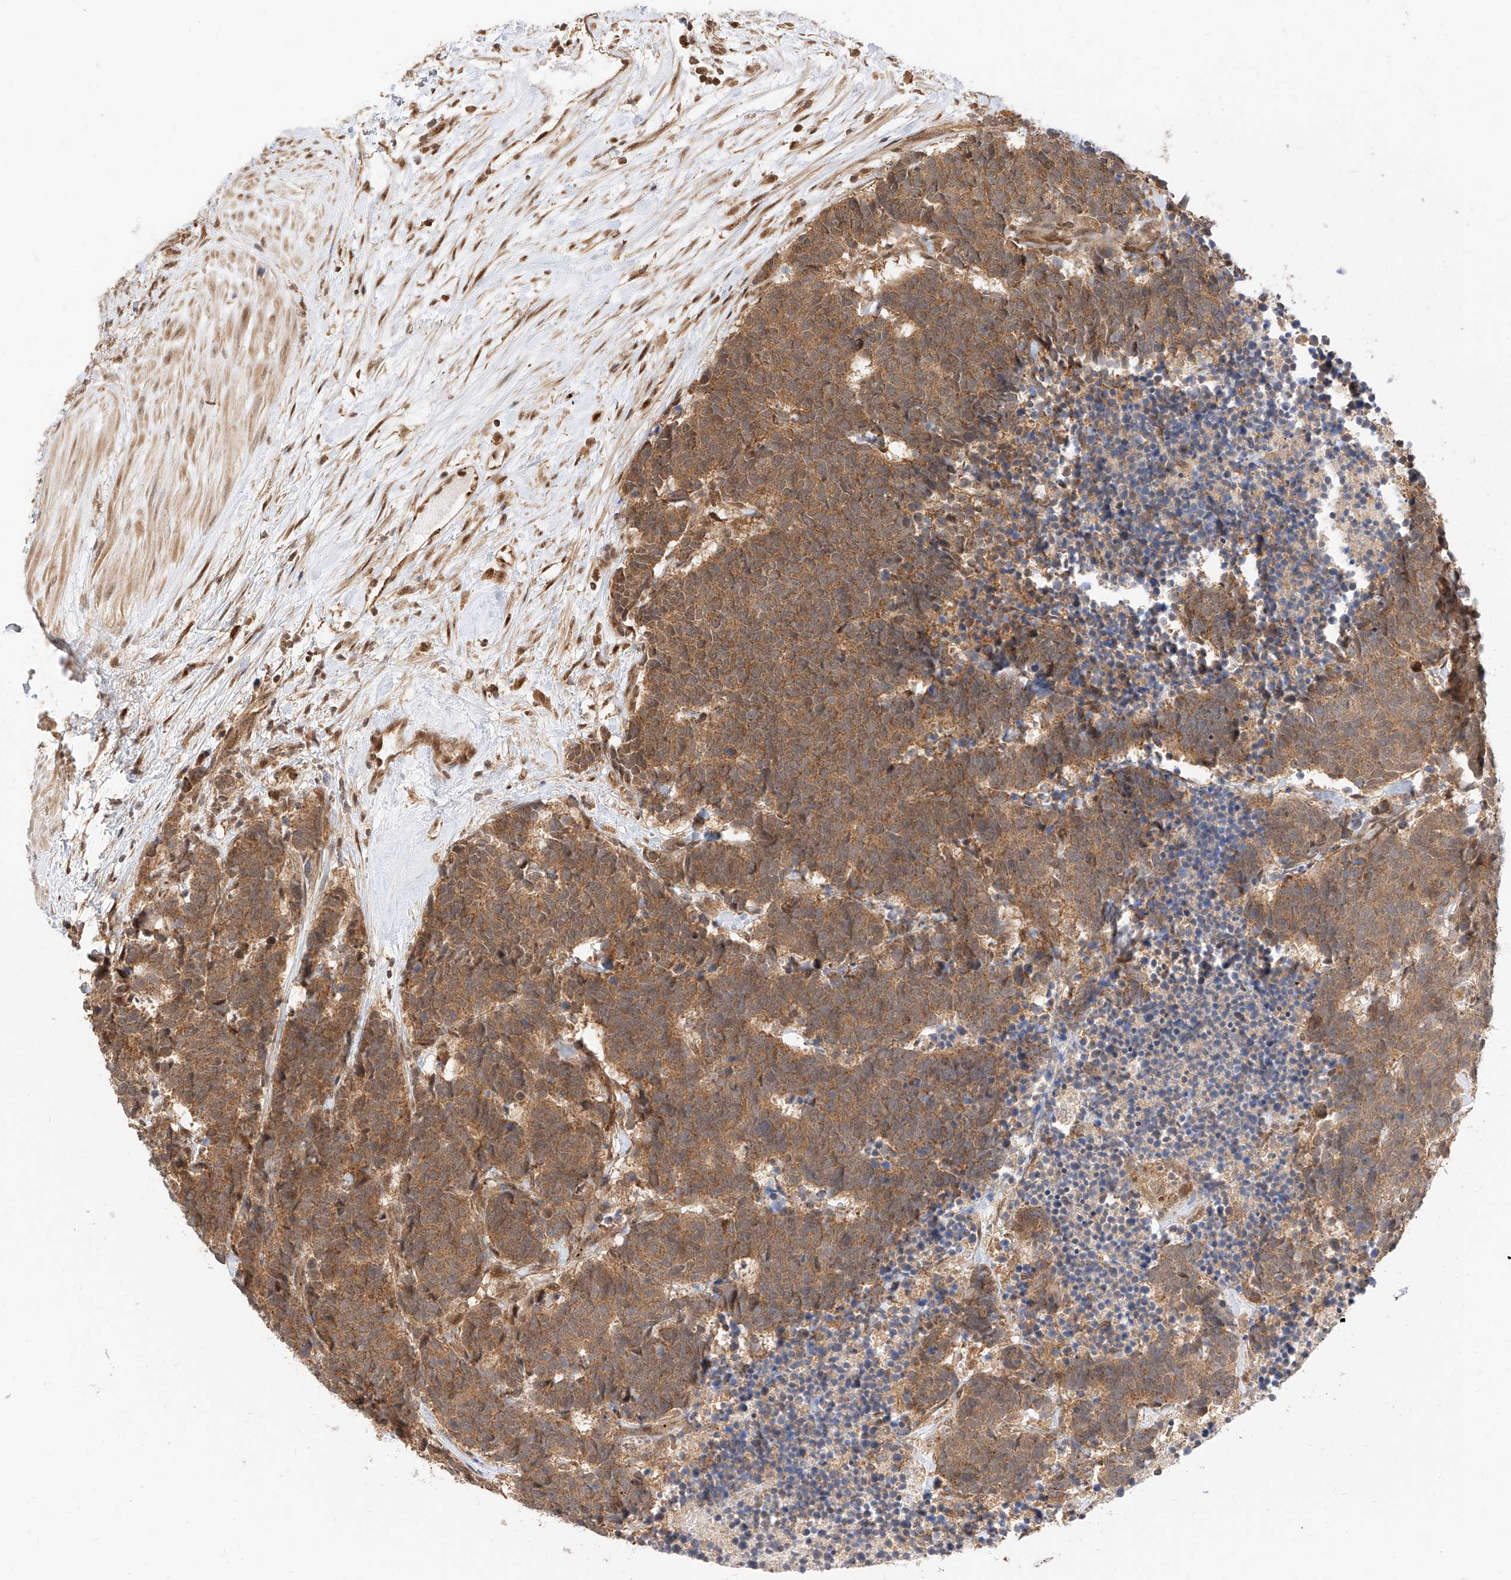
{"staining": {"intensity": "moderate", "quantity": ">75%", "location": "cytoplasmic/membranous"}, "tissue": "carcinoid", "cell_type": "Tumor cells", "image_type": "cancer", "snomed": [{"axis": "morphology", "description": "Carcinoma, NOS"}, {"axis": "morphology", "description": "Carcinoid, malignant, NOS"}, {"axis": "topography", "description": "Urinary bladder"}], "caption": "Immunohistochemical staining of human carcinoid reveals medium levels of moderate cytoplasmic/membranous protein expression in about >75% of tumor cells. (brown staining indicates protein expression, while blue staining denotes nuclei).", "gene": "EIF4H", "patient": {"sex": "male", "age": 57}}